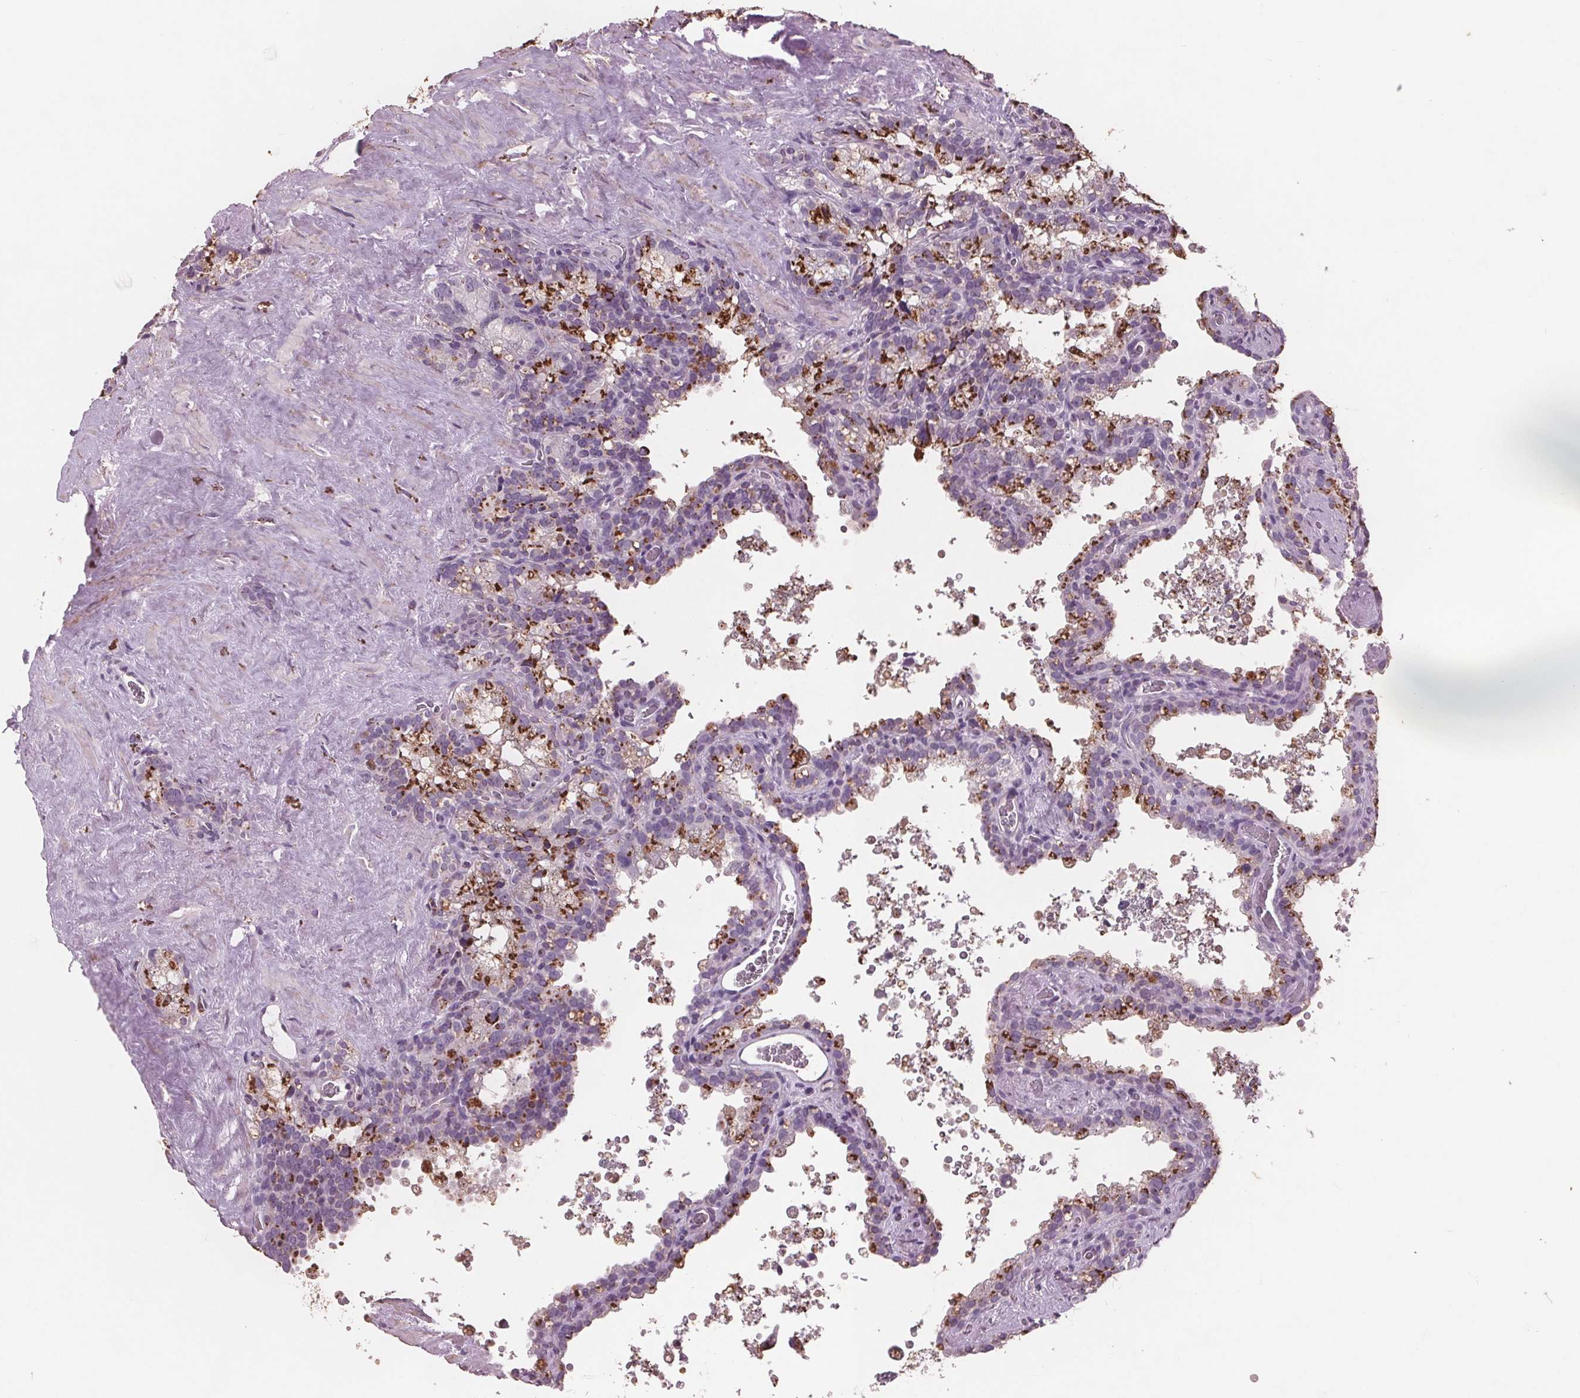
{"staining": {"intensity": "strong", "quantity": "<25%", "location": "cytoplasmic/membranous"}, "tissue": "seminal vesicle", "cell_type": "Glandular cells", "image_type": "normal", "snomed": [{"axis": "morphology", "description": "Normal tissue, NOS"}, {"axis": "topography", "description": "Prostate"}, {"axis": "topography", "description": "Seminal veicle"}], "caption": "An immunohistochemistry (IHC) image of benign tissue is shown. Protein staining in brown labels strong cytoplasmic/membranous positivity in seminal vesicle within glandular cells.", "gene": "PTPN14", "patient": {"sex": "male", "age": 71}}